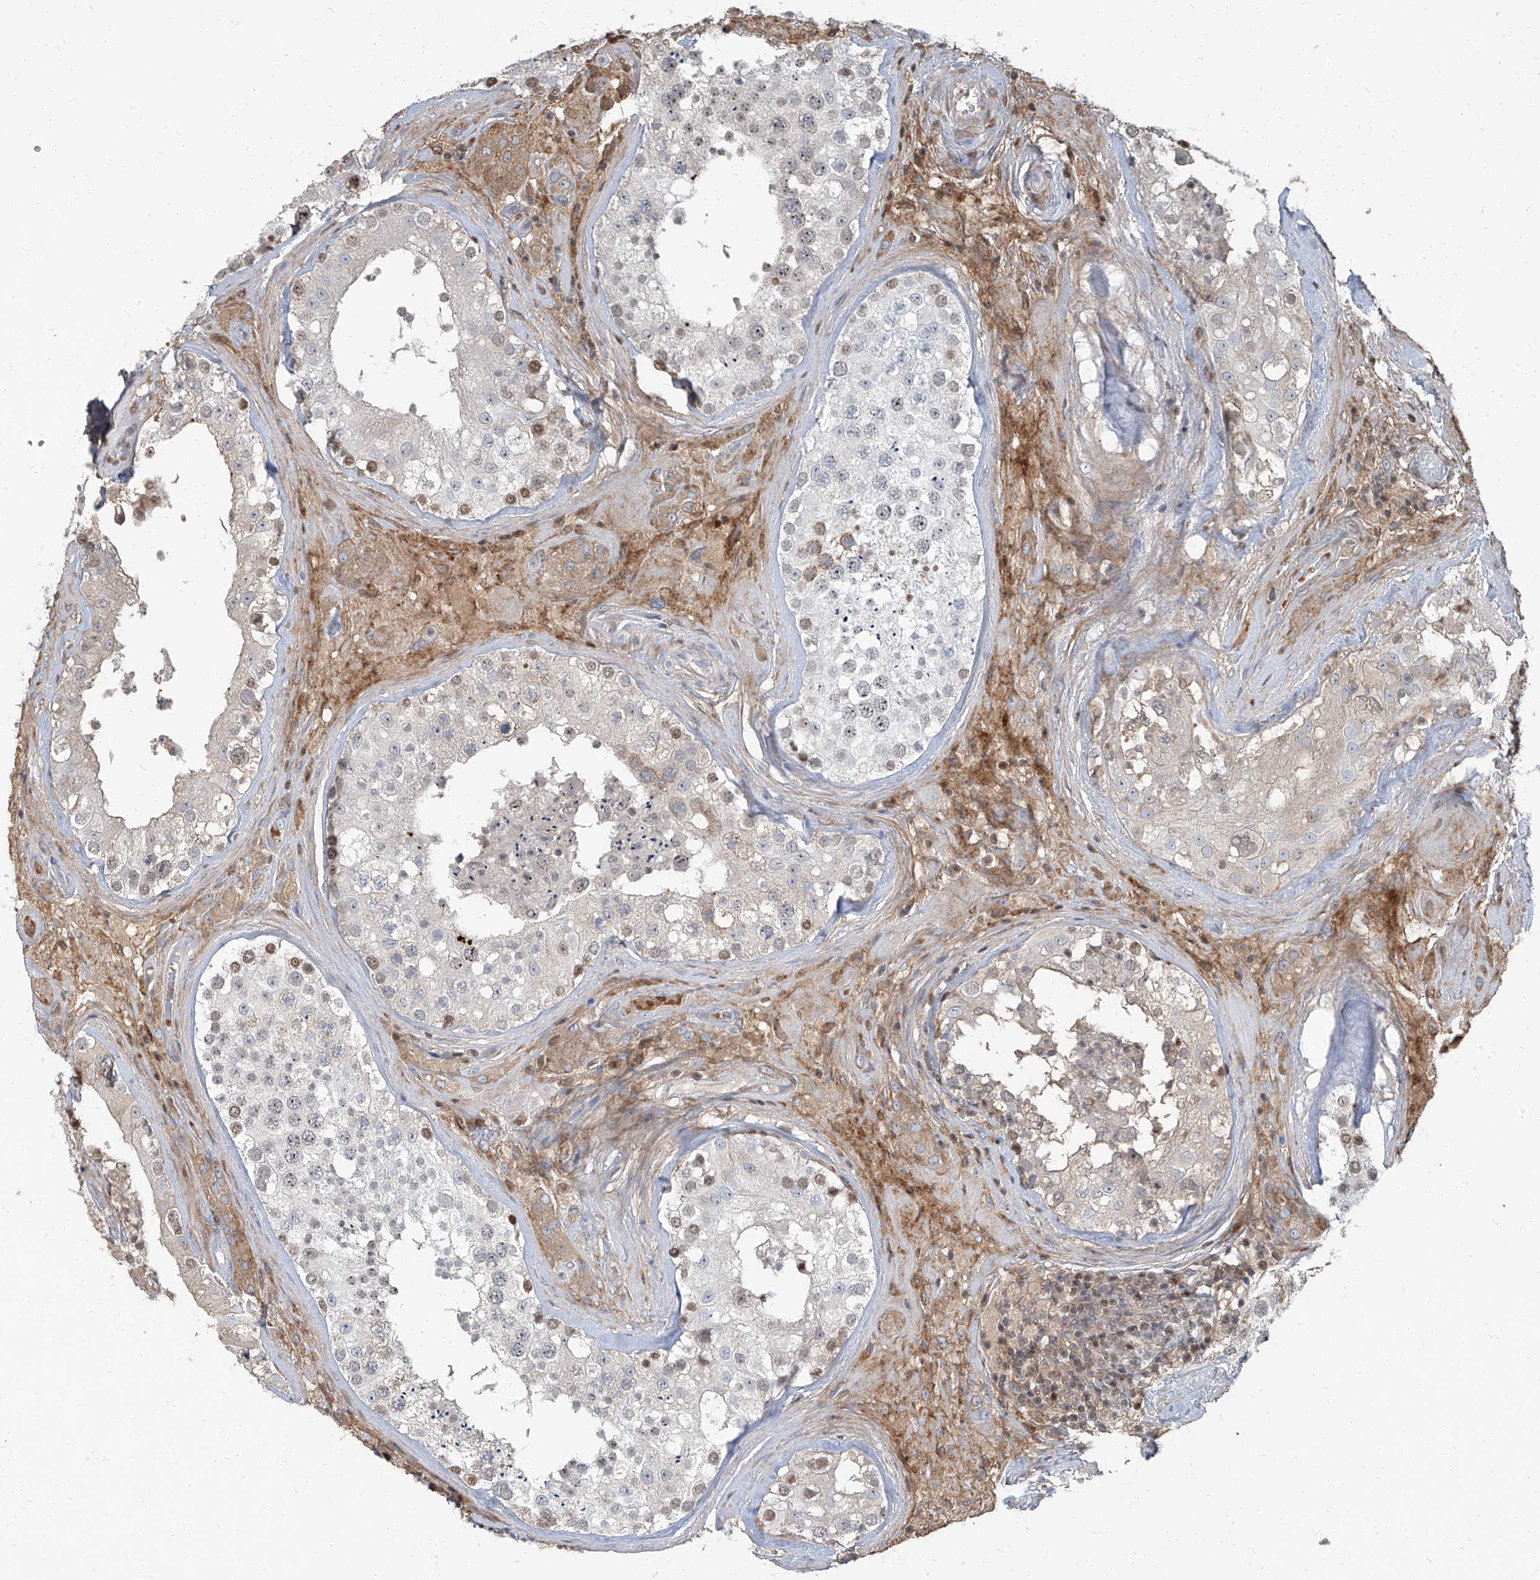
{"staining": {"intensity": "moderate", "quantity": "<25%", "location": "cytoplasmic/membranous,nuclear"}, "tissue": "testis", "cell_type": "Cells in seminiferous ducts", "image_type": "normal", "snomed": [{"axis": "morphology", "description": "Normal tissue, NOS"}, {"axis": "topography", "description": "Testis"}], "caption": "High-magnification brightfield microscopy of unremarkable testis stained with DAB (brown) and counterstained with hematoxylin (blue). cells in seminiferous ducts exhibit moderate cytoplasmic/membranous,nuclear expression is appreciated in about<25% of cells. The staining was performed using DAB, with brown indicating positive protein expression. Nuclei are stained blue with hematoxylin.", "gene": "HOXA3", "patient": {"sex": "male", "age": 46}}